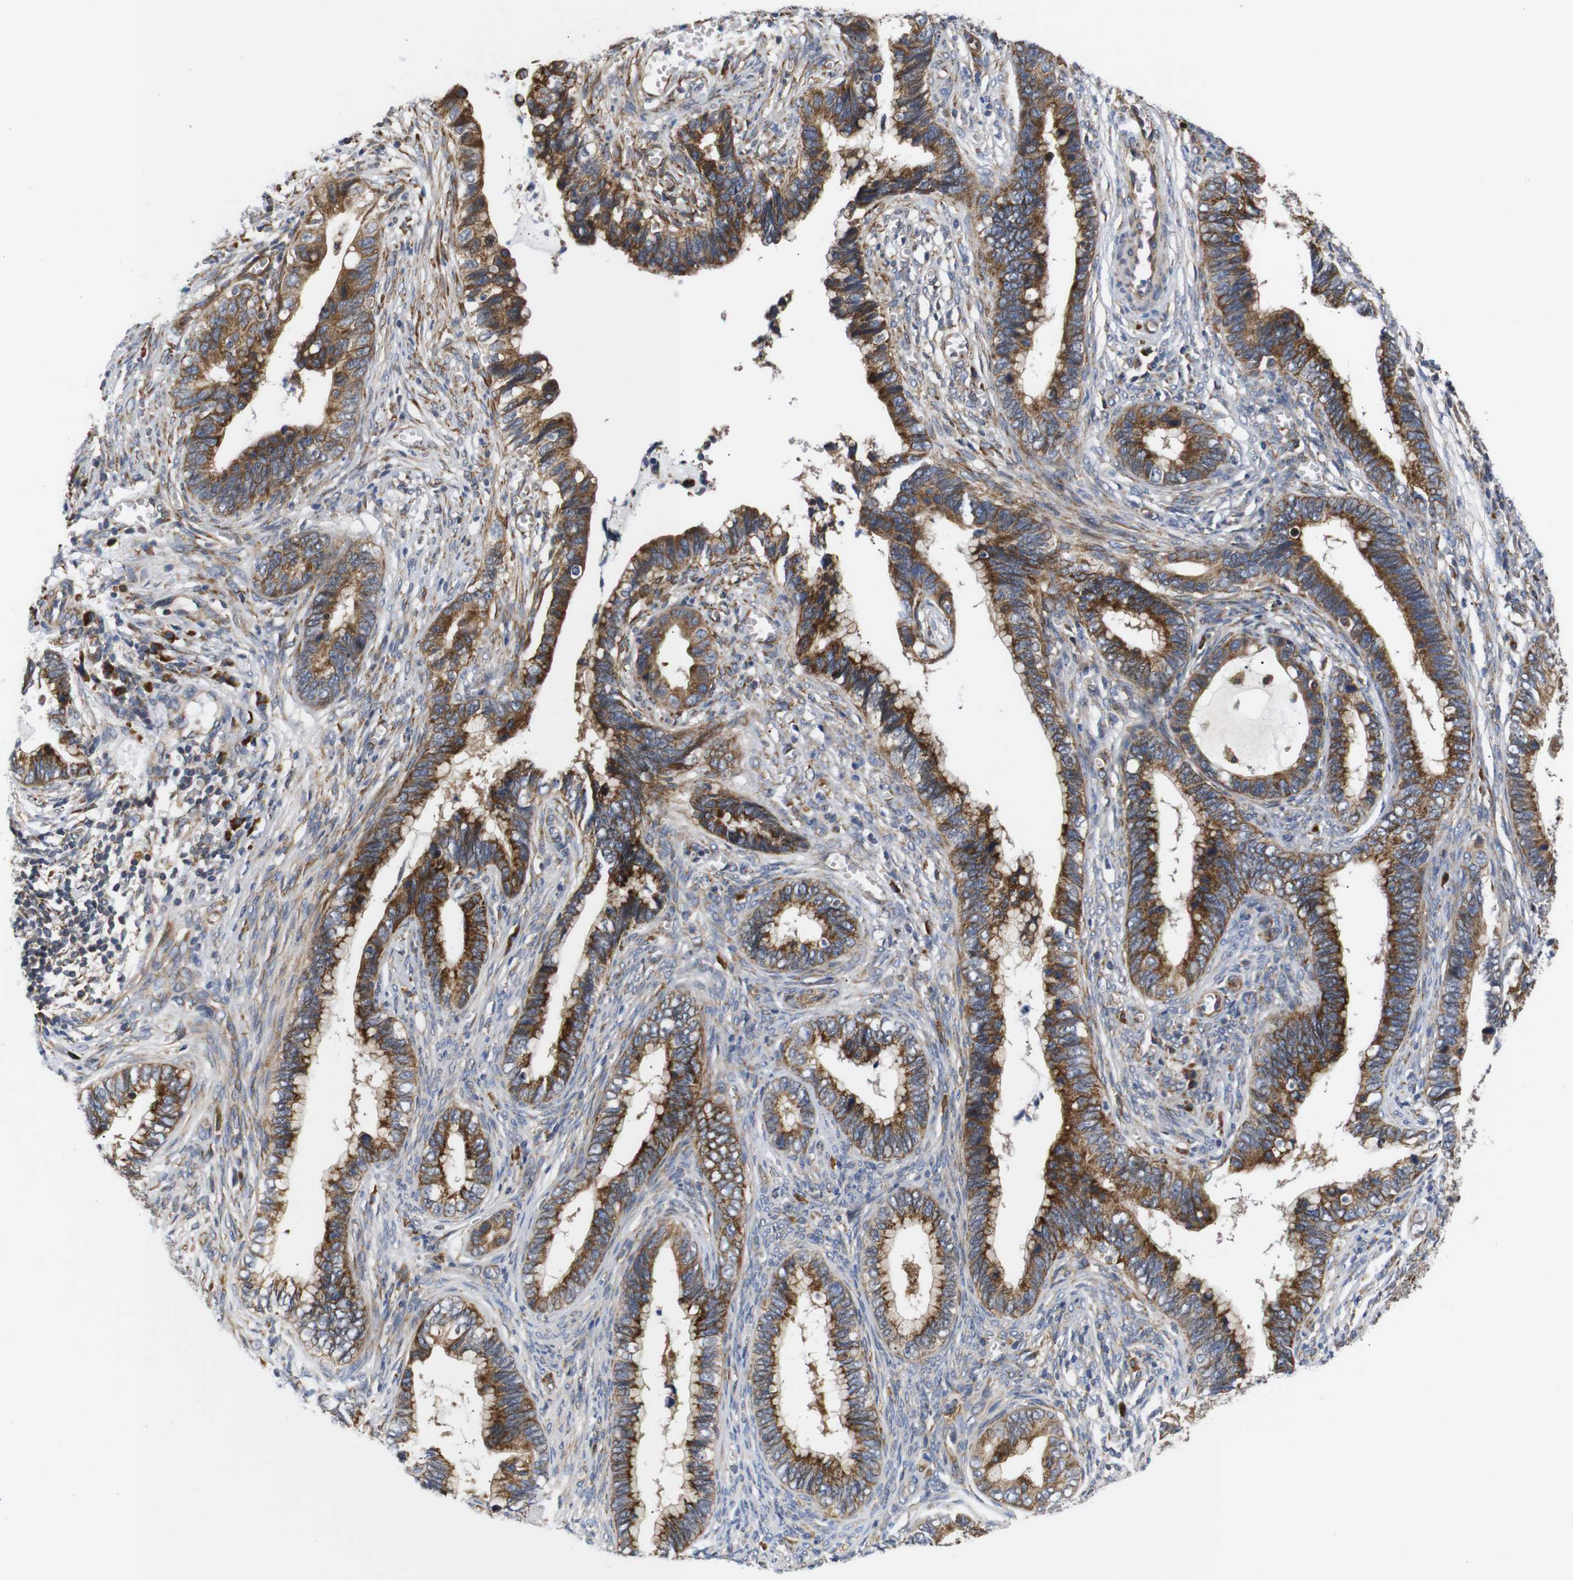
{"staining": {"intensity": "strong", "quantity": ">75%", "location": "cytoplasmic/membranous"}, "tissue": "cervical cancer", "cell_type": "Tumor cells", "image_type": "cancer", "snomed": [{"axis": "morphology", "description": "Adenocarcinoma, NOS"}, {"axis": "topography", "description": "Cervix"}], "caption": "Protein expression analysis of human cervical cancer (adenocarcinoma) reveals strong cytoplasmic/membranous expression in about >75% of tumor cells.", "gene": "KANK4", "patient": {"sex": "female", "age": 44}}